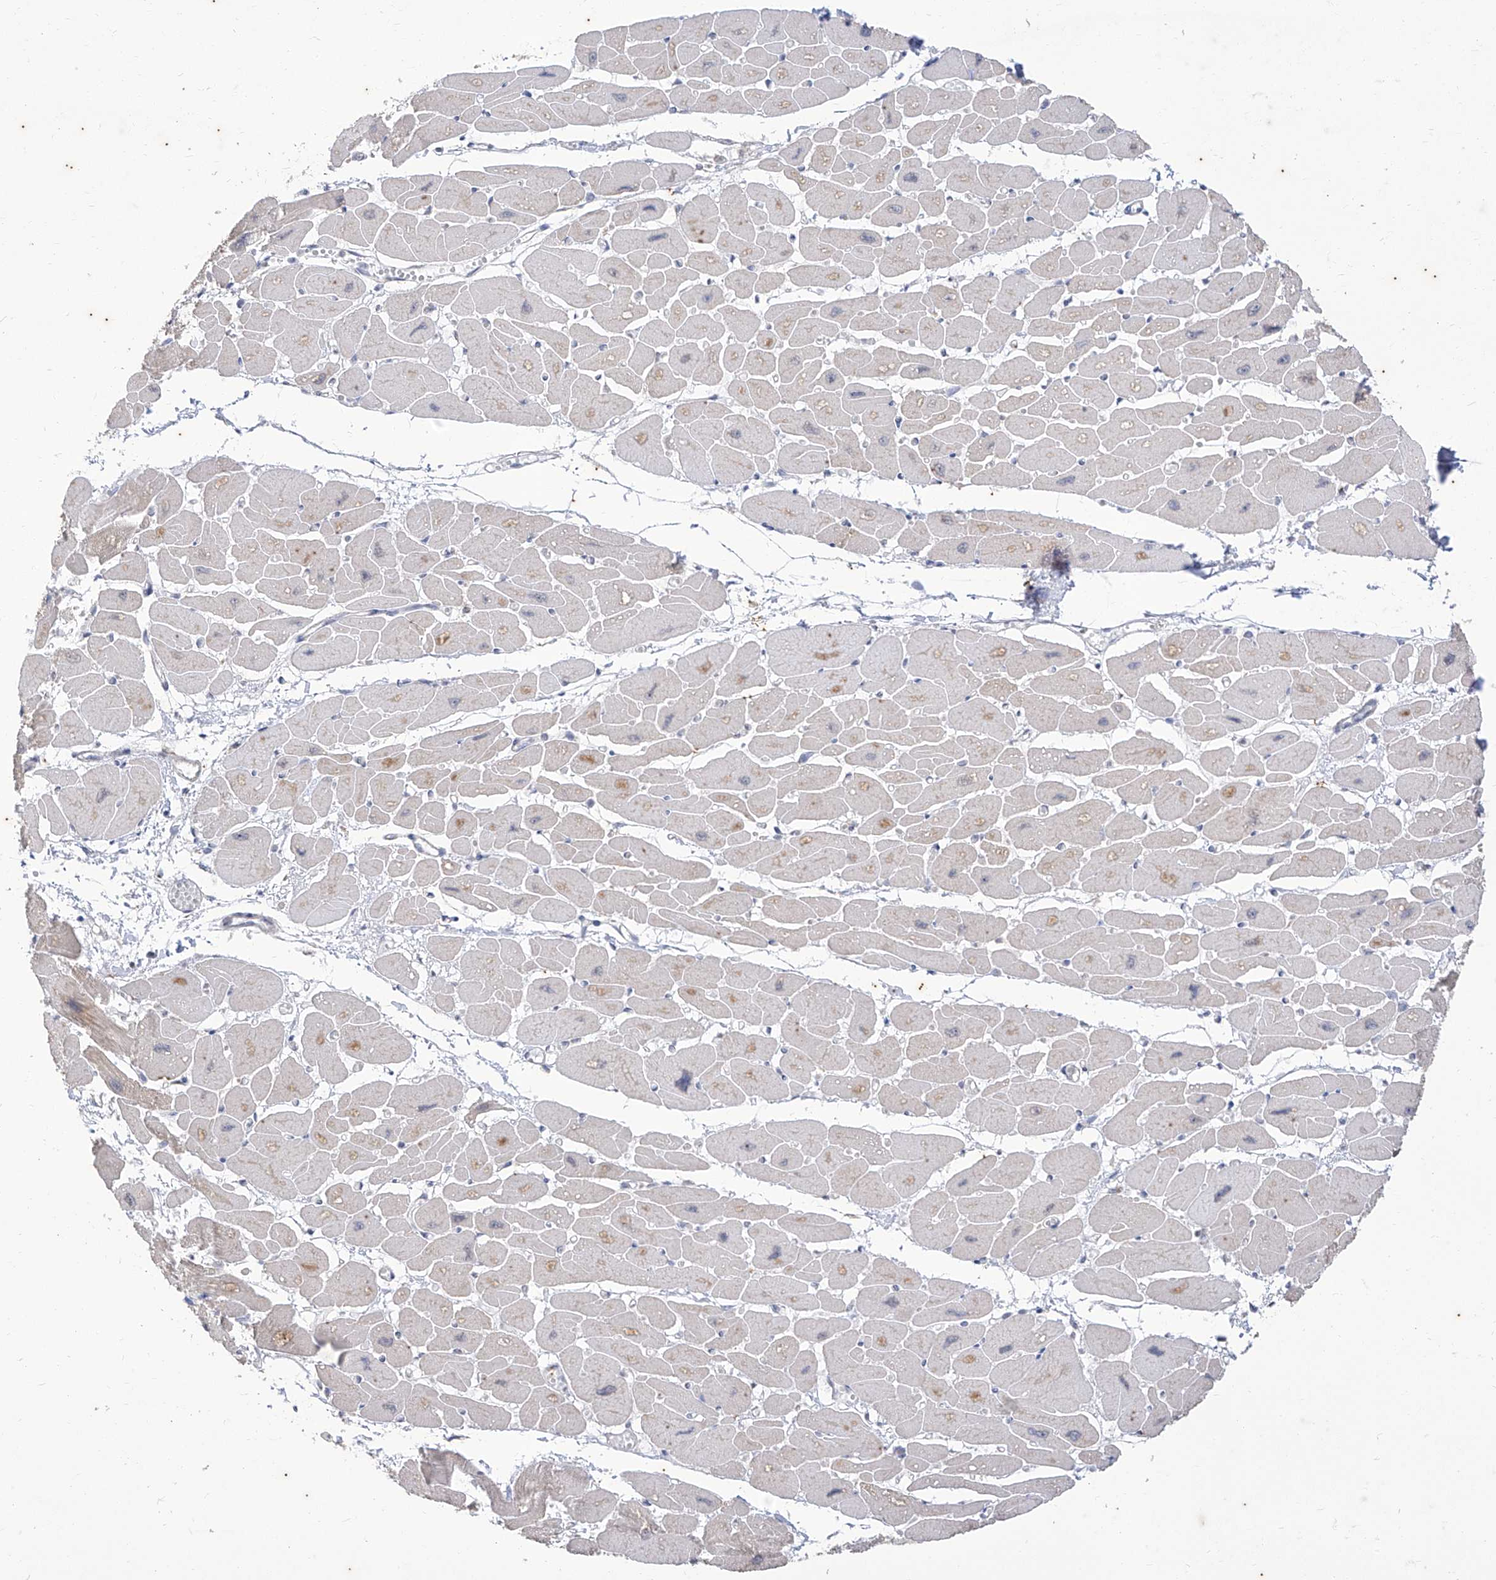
{"staining": {"intensity": "weak", "quantity": "25%-75%", "location": "cytoplasmic/membranous,nuclear"}, "tissue": "heart muscle", "cell_type": "Cardiomyocytes", "image_type": "normal", "snomed": [{"axis": "morphology", "description": "Normal tissue, NOS"}, {"axis": "topography", "description": "Heart"}], "caption": "Immunohistochemistry (DAB (3,3'-diaminobenzidine)) staining of unremarkable human heart muscle exhibits weak cytoplasmic/membranous,nuclear protein expression in approximately 25%-75% of cardiomyocytes.", "gene": "PHF20L1", "patient": {"sex": "female", "age": 54}}